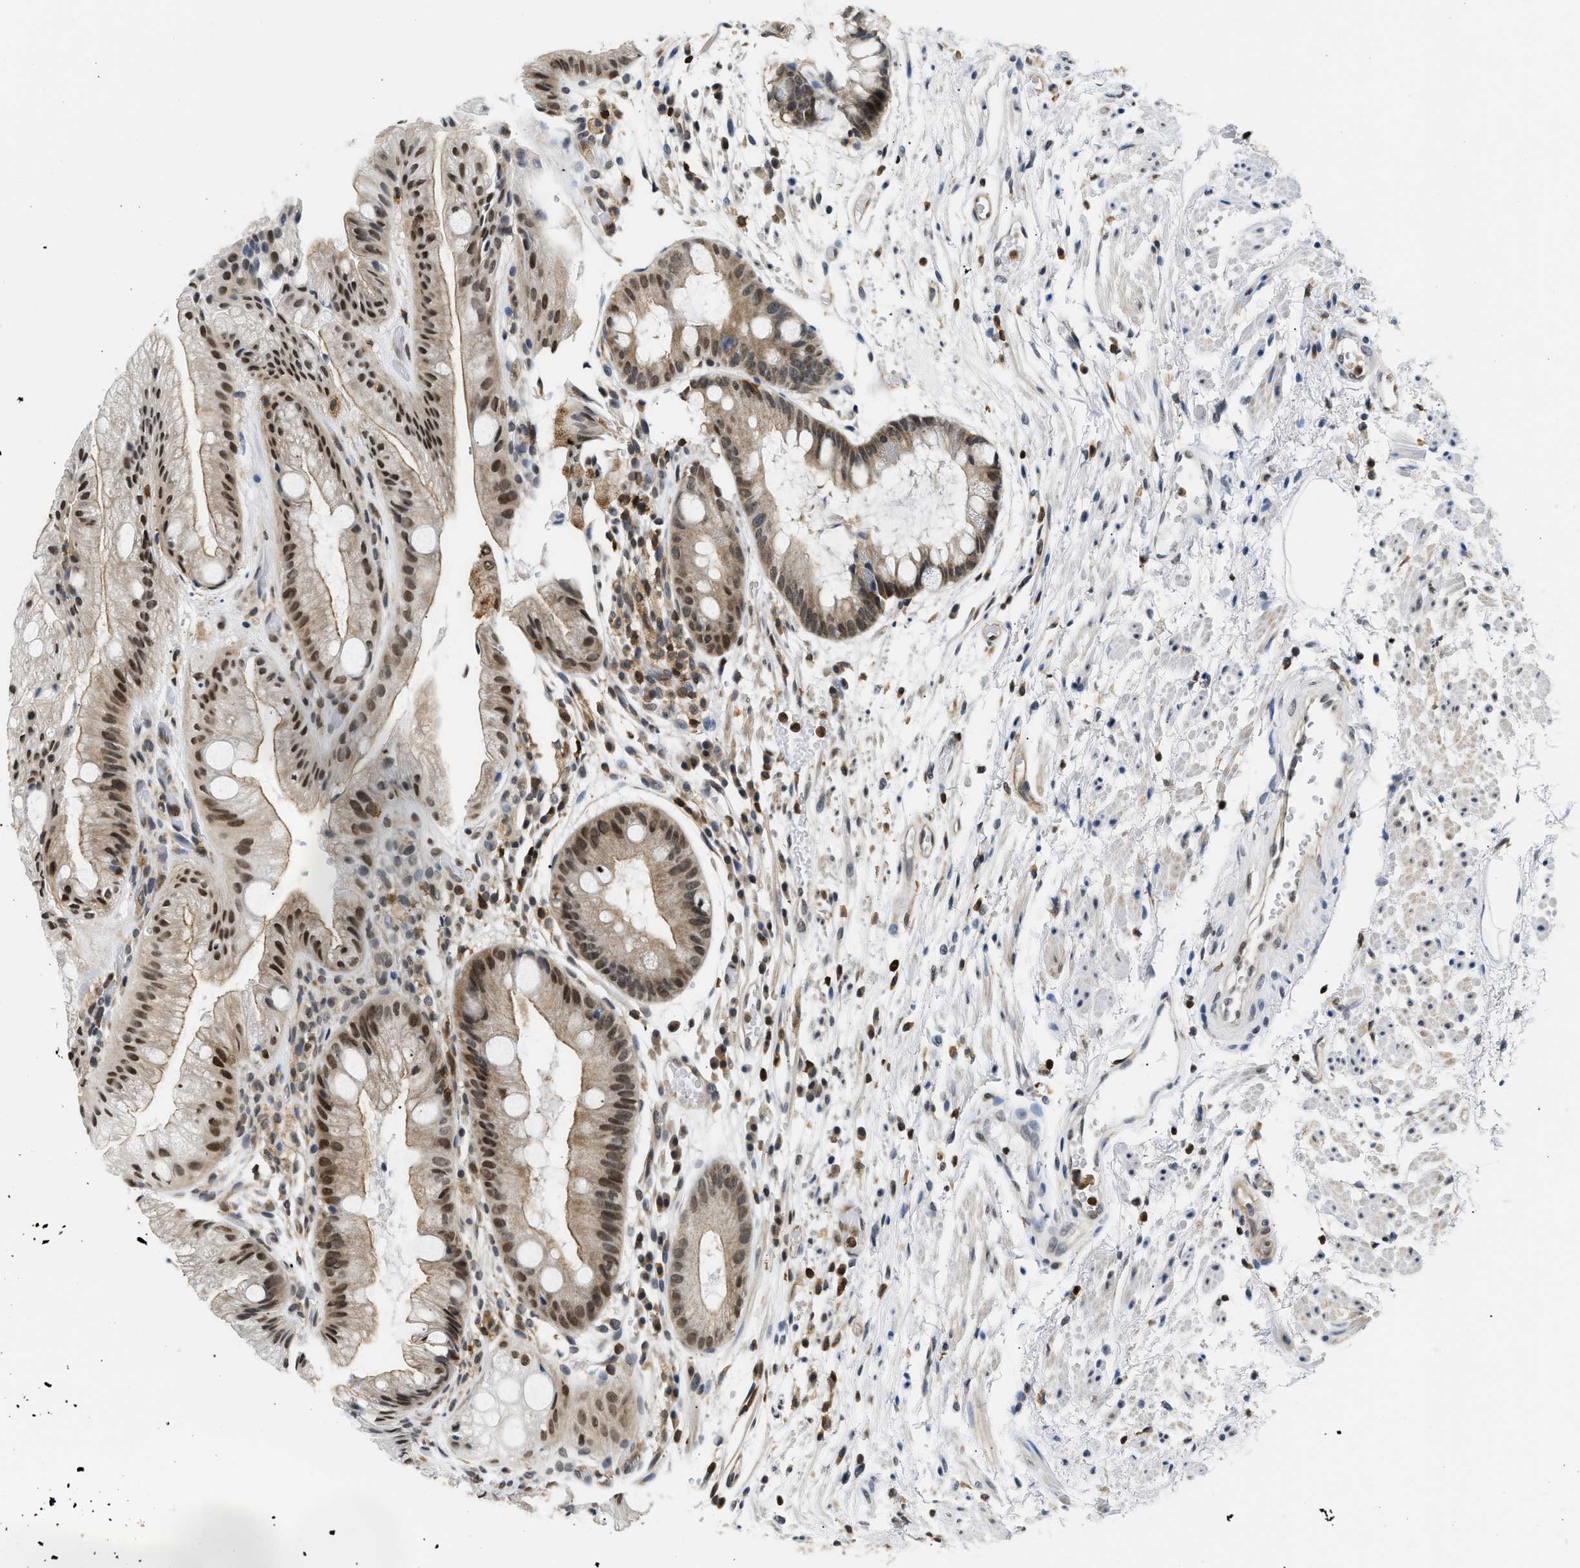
{"staining": {"intensity": "strong", "quantity": ">75%", "location": "cytoplasmic/membranous,nuclear"}, "tissue": "stomach", "cell_type": "Glandular cells", "image_type": "normal", "snomed": [{"axis": "morphology", "description": "Normal tissue, NOS"}, {"axis": "topography", "description": "Stomach, upper"}], "caption": "Stomach was stained to show a protein in brown. There is high levels of strong cytoplasmic/membranous,nuclear expression in approximately >75% of glandular cells.", "gene": "STK10", "patient": {"sex": "male", "age": 72}}